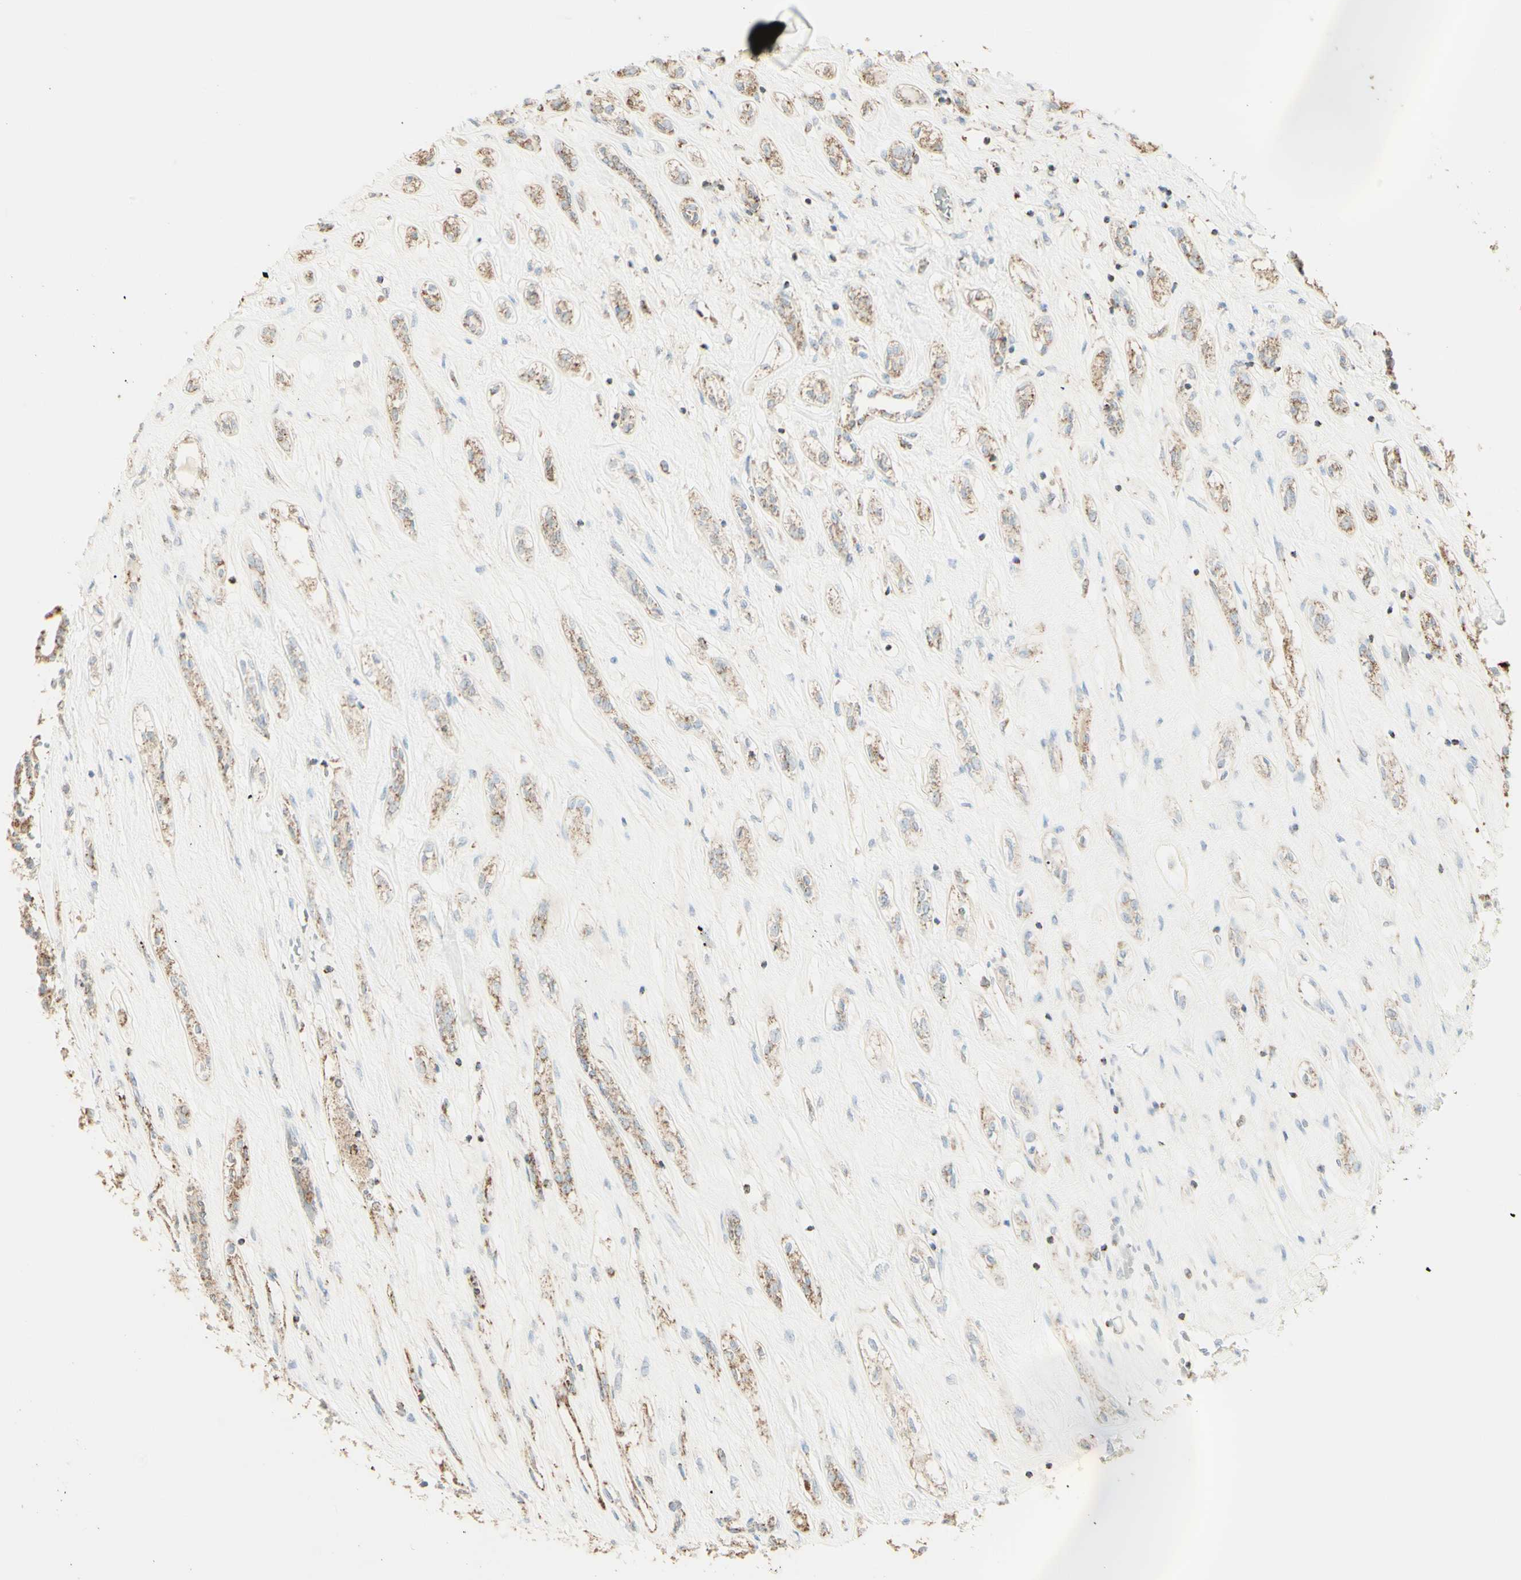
{"staining": {"intensity": "moderate", "quantity": ">75%", "location": "cytoplasmic/membranous"}, "tissue": "renal cancer", "cell_type": "Tumor cells", "image_type": "cancer", "snomed": [{"axis": "morphology", "description": "Adenocarcinoma, NOS"}, {"axis": "topography", "description": "Kidney"}], "caption": "The histopathology image displays staining of renal adenocarcinoma, revealing moderate cytoplasmic/membranous protein expression (brown color) within tumor cells. (DAB IHC, brown staining for protein, blue staining for nuclei).", "gene": "LETM1", "patient": {"sex": "female", "age": 70}}